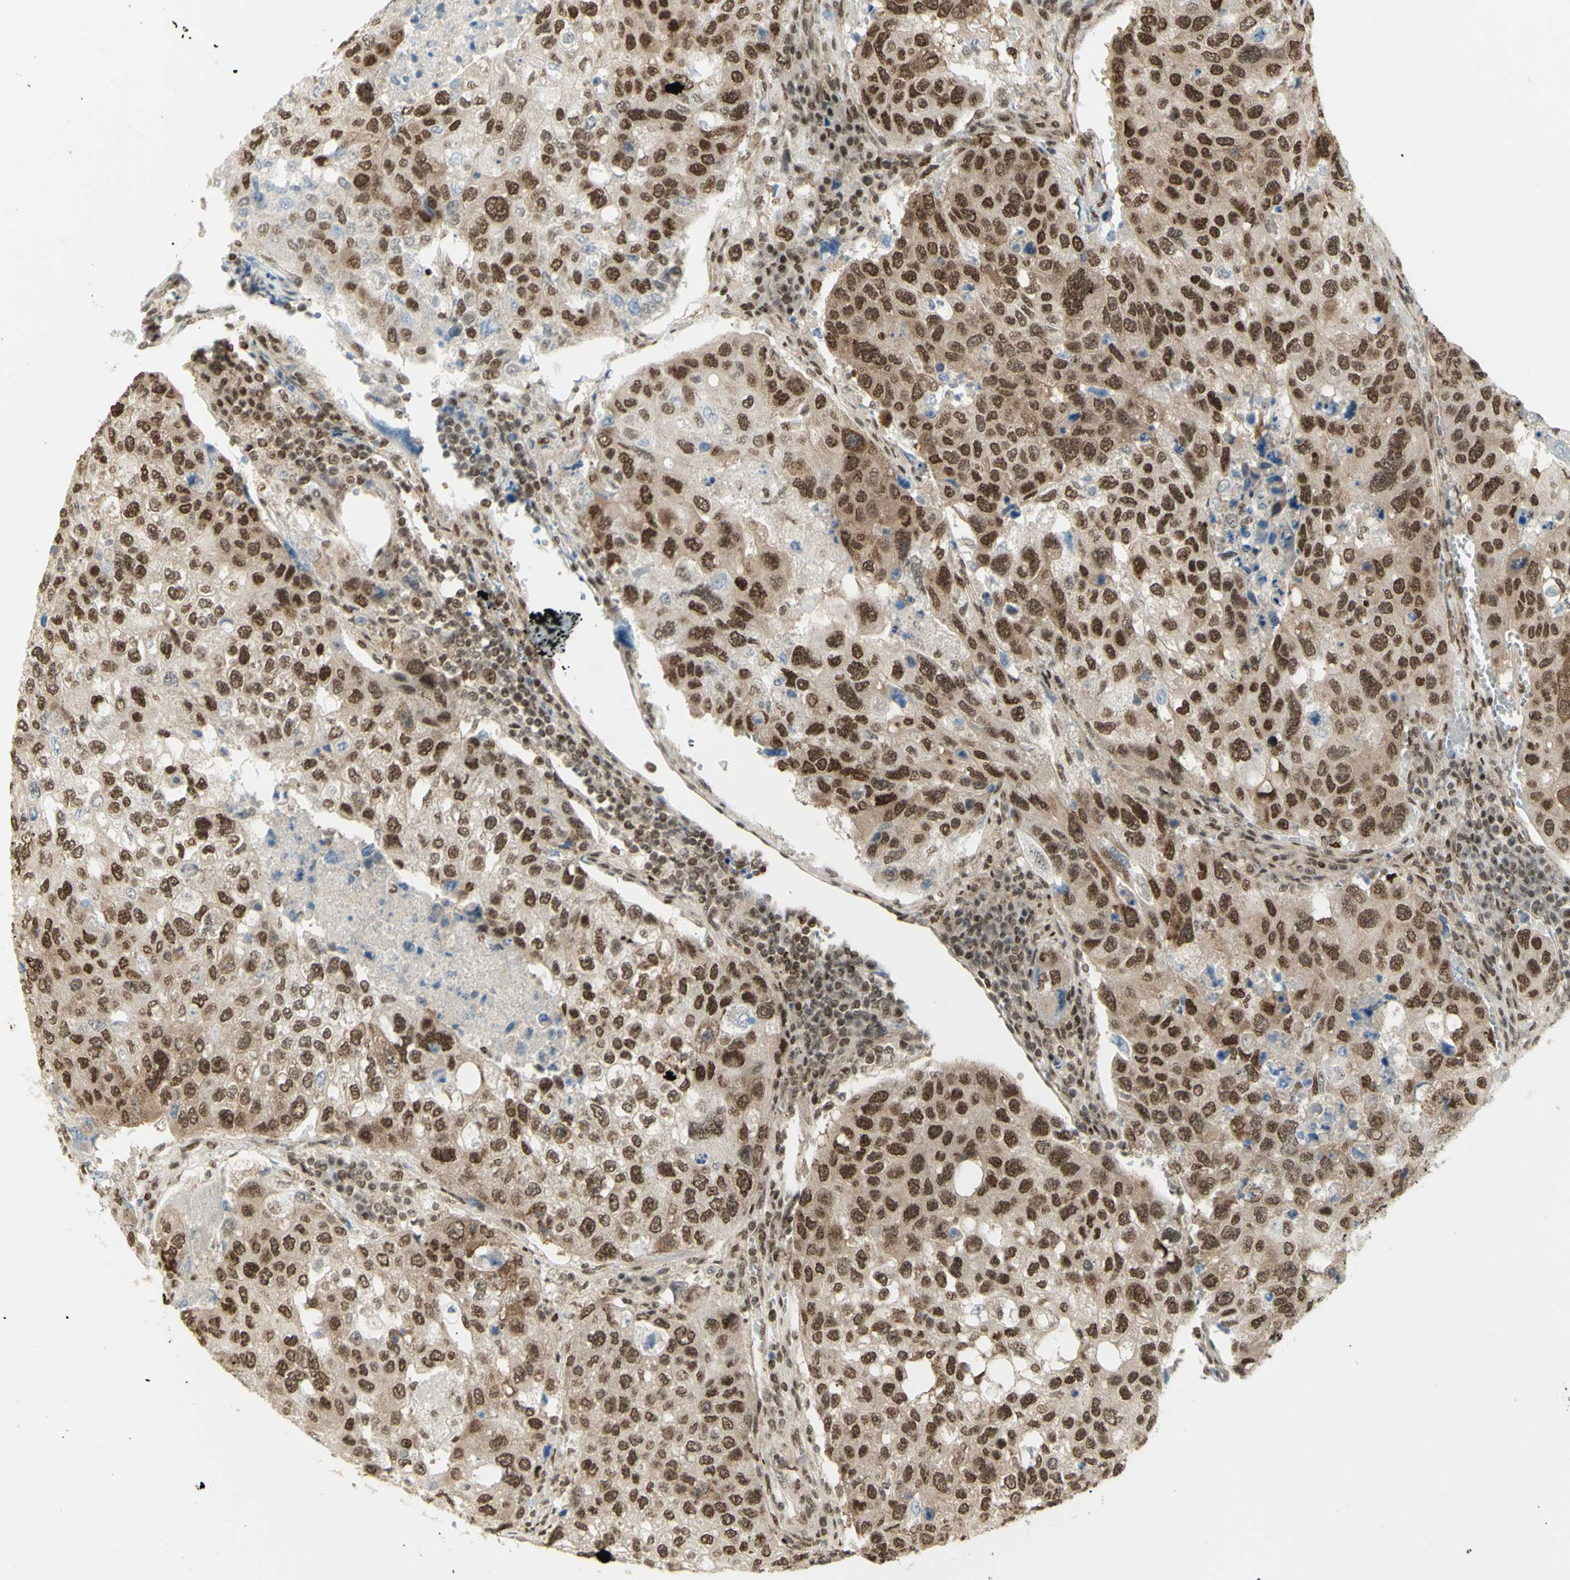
{"staining": {"intensity": "strong", "quantity": ">75%", "location": "nuclear"}, "tissue": "urothelial cancer", "cell_type": "Tumor cells", "image_type": "cancer", "snomed": [{"axis": "morphology", "description": "Urothelial carcinoma, High grade"}, {"axis": "topography", "description": "Lymph node"}, {"axis": "topography", "description": "Urinary bladder"}], "caption": "Immunohistochemical staining of urothelial cancer reveals high levels of strong nuclear staining in approximately >75% of tumor cells. (IHC, brightfield microscopy, high magnification).", "gene": "ZMYM6", "patient": {"sex": "male", "age": 51}}